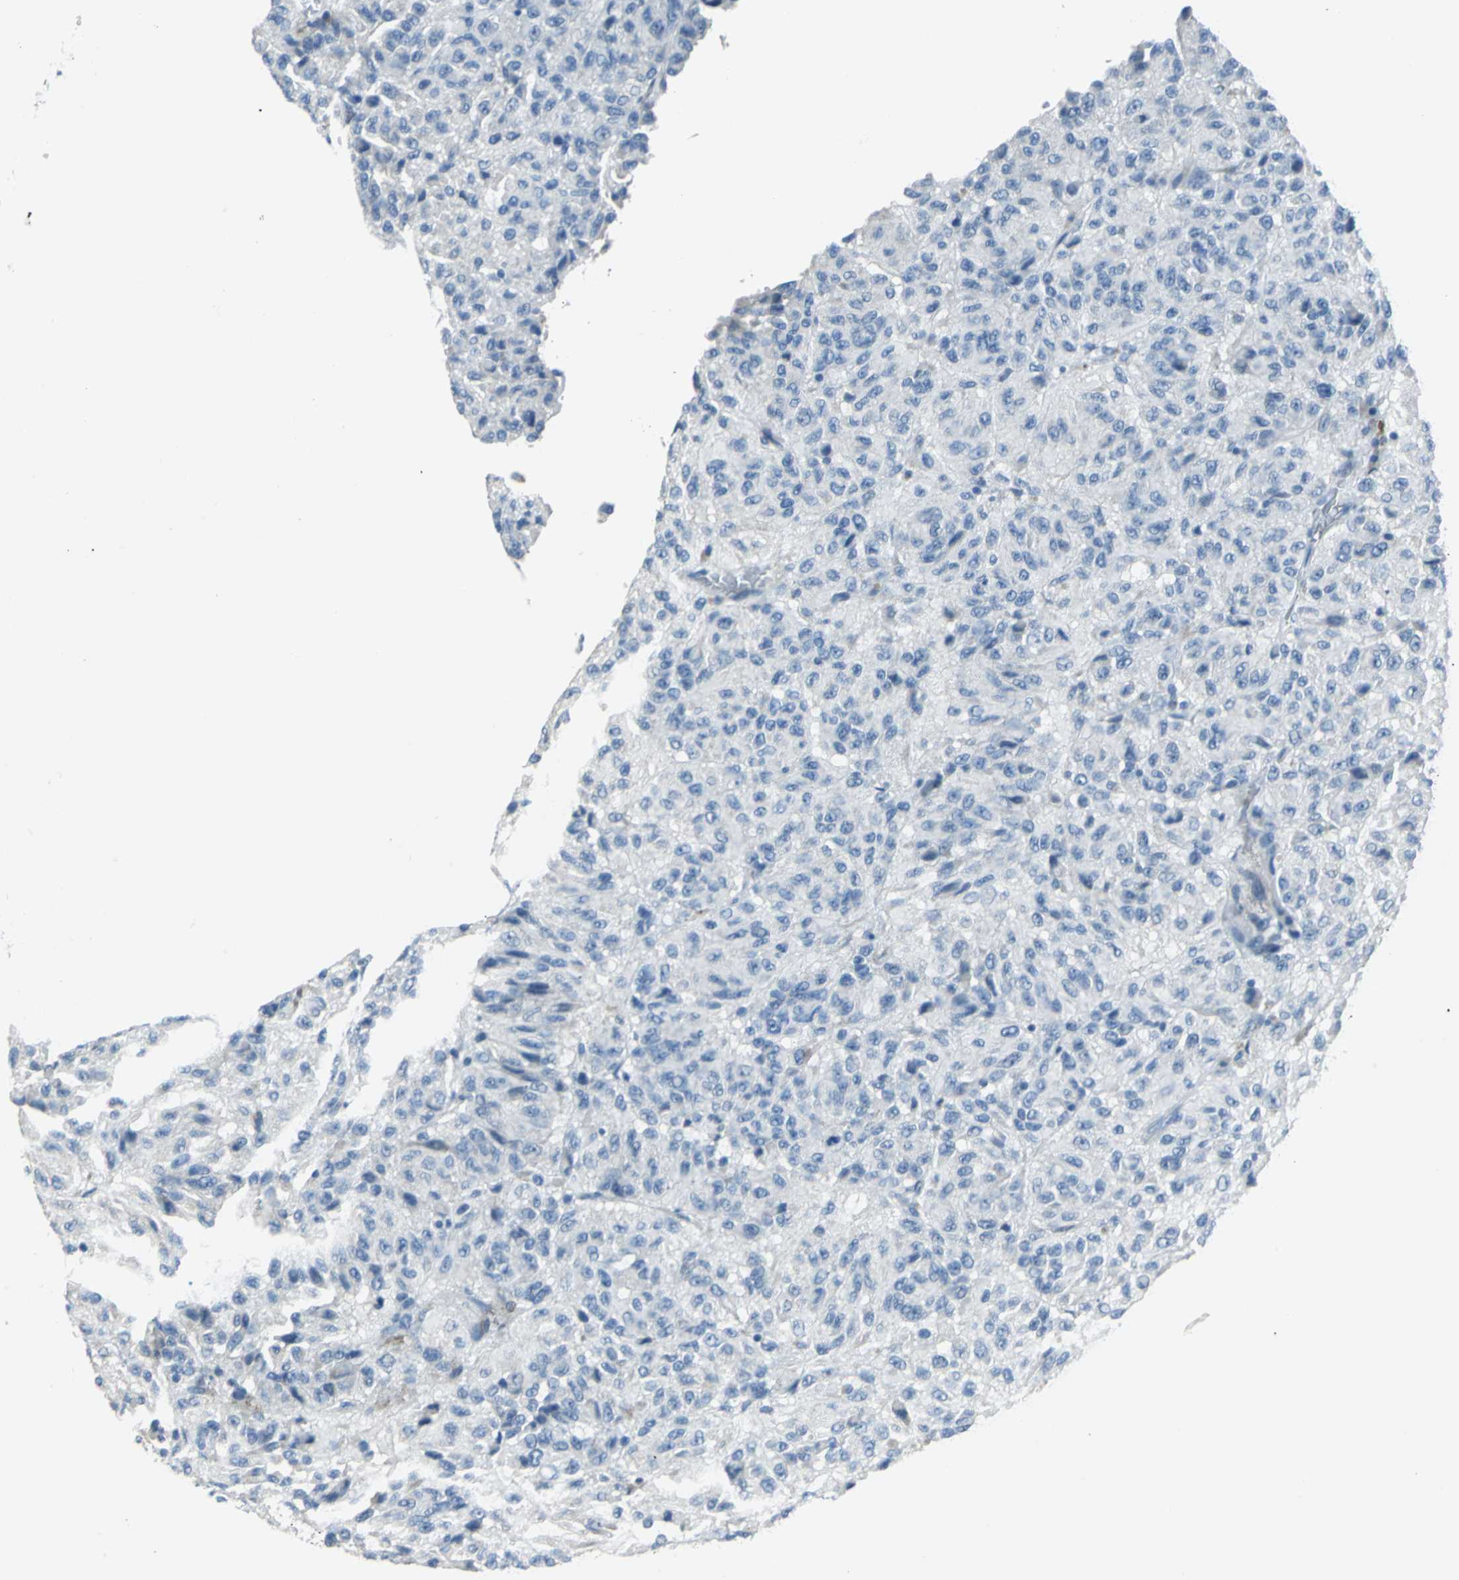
{"staining": {"intensity": "negative", "quantity": "none", "location": "none"}, "tissue": "melanoma", "cell_type": "Tumor cells", "image_type": "cancer", "snomed": [{"axis": "morphology", "description": "Malignant melanoma, Metastatic site"}, {"axis": "topography", "description": "Lung"}], "caption": "DAB (3,3'-diaminobenzidine) immunohistochemical staining of melanoma exhibits no significant staining in tumor cells.", "gene": "DNAI2", "patient": {"sex": "male", "age": 64}}